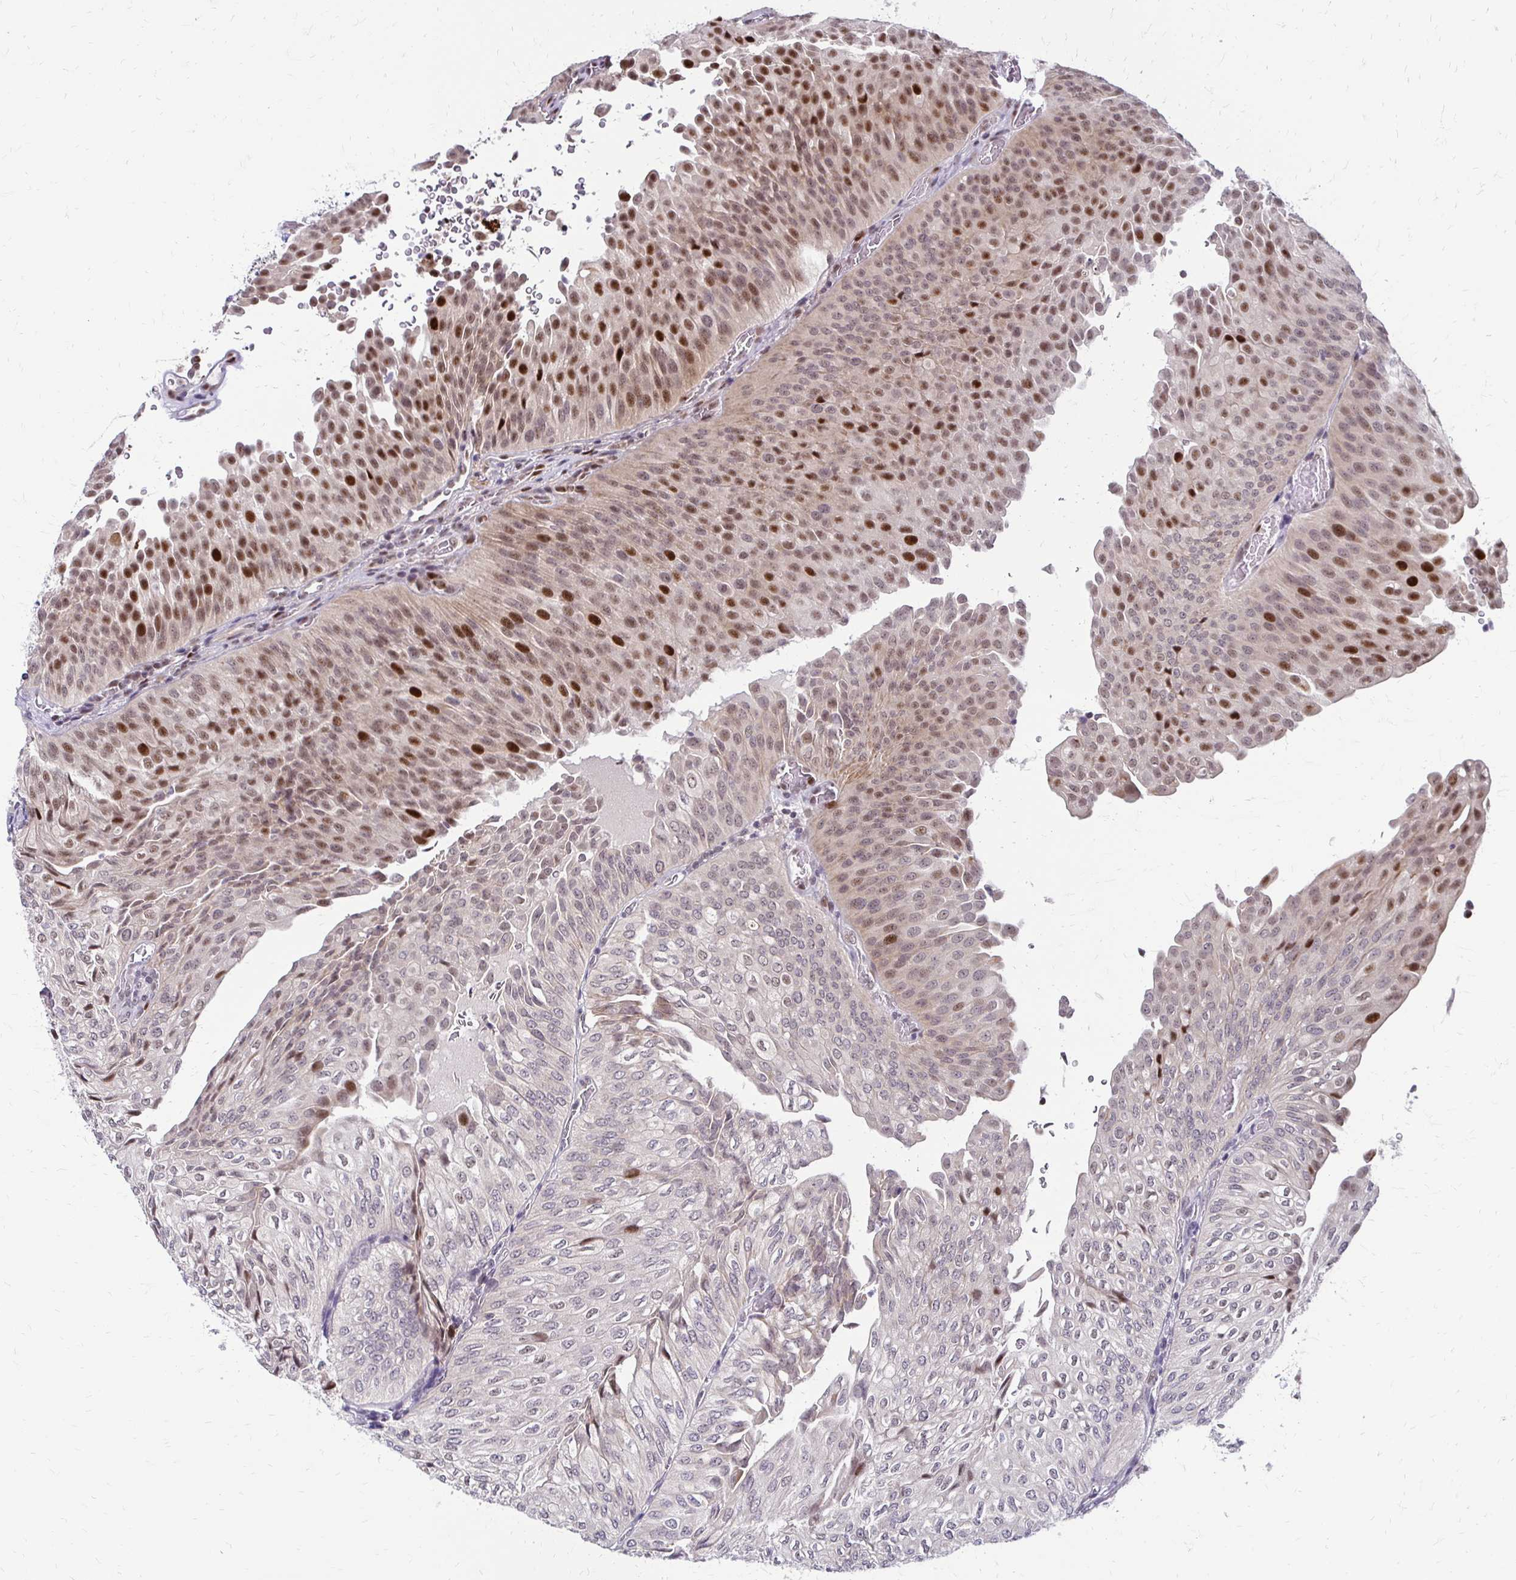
{"staining": {"intensity": "strong", "quantity": "25%-75%", "location": "nuclear"}, "tissue": "urothelial cancer", "cell_type": "Tumor cells", "image_type": "cancer", "snomed": [{"axis": "morphology", "description": "Urothelial carcinoma, NOS"}, {"axis": "topography", "description": "Urinary bladder"}], "caption": "Urothelial cancer stained with a protein marker displays strong staining in tumor cells.", "gene": "TRIR", "patient": {"sex": "male", "age": 62}}